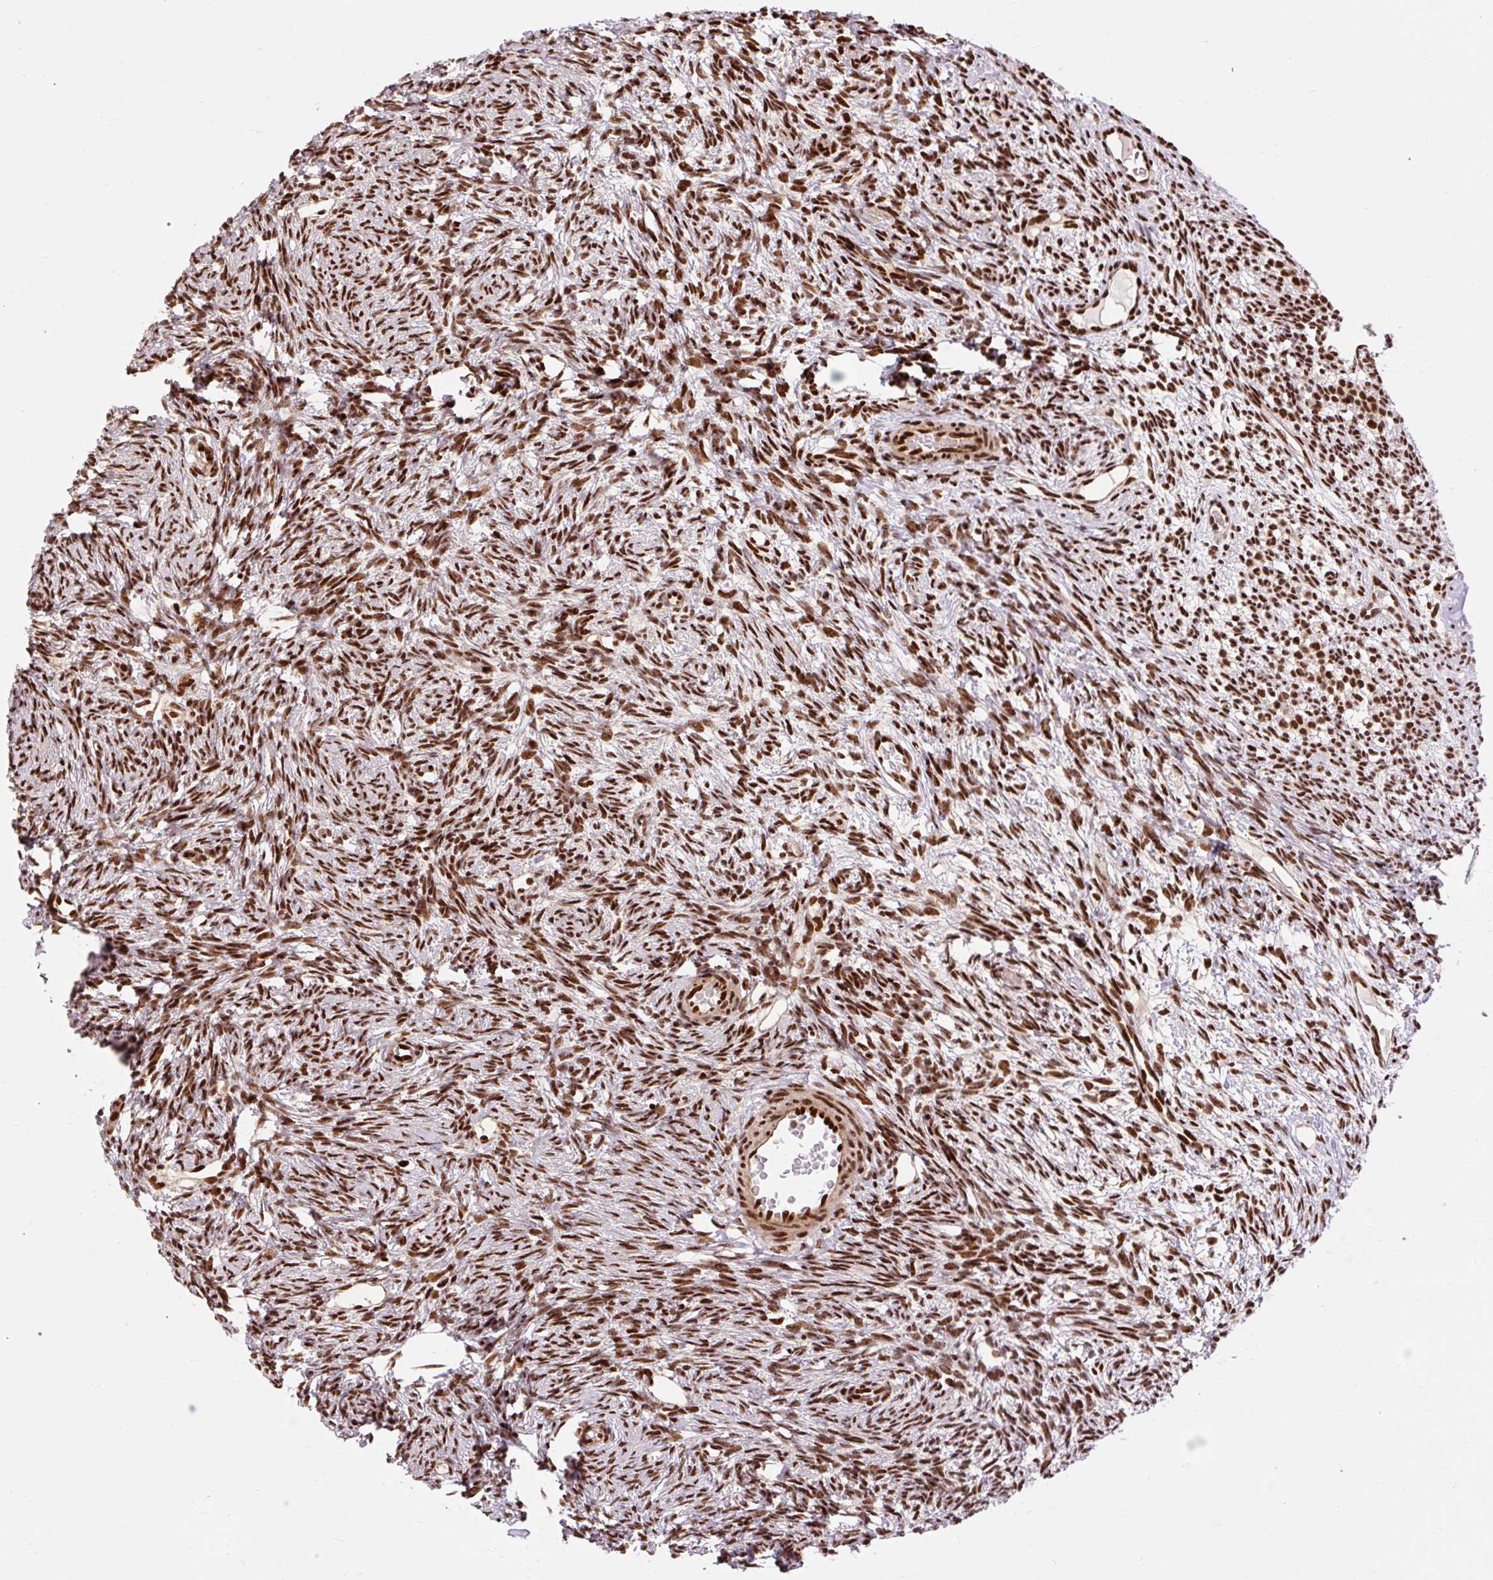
{"staining": {"intensity": "strong", "quantity": ">75%", "location": "nuclear"}, "tissue": "ovary", "cell_type": "Follicle cells", "image_type": "normal", "snomed": [{"axis": "morphology", "description": "Normal tissue, NOS"}, {"axis": "topography", "description": "Ovary"}], "caption": "Ovary stained for a protein demonstrates strong nuclear positivity in follicle cells.", "gene": "MECOM", "patient": {"sex": "female", "age": 33}}